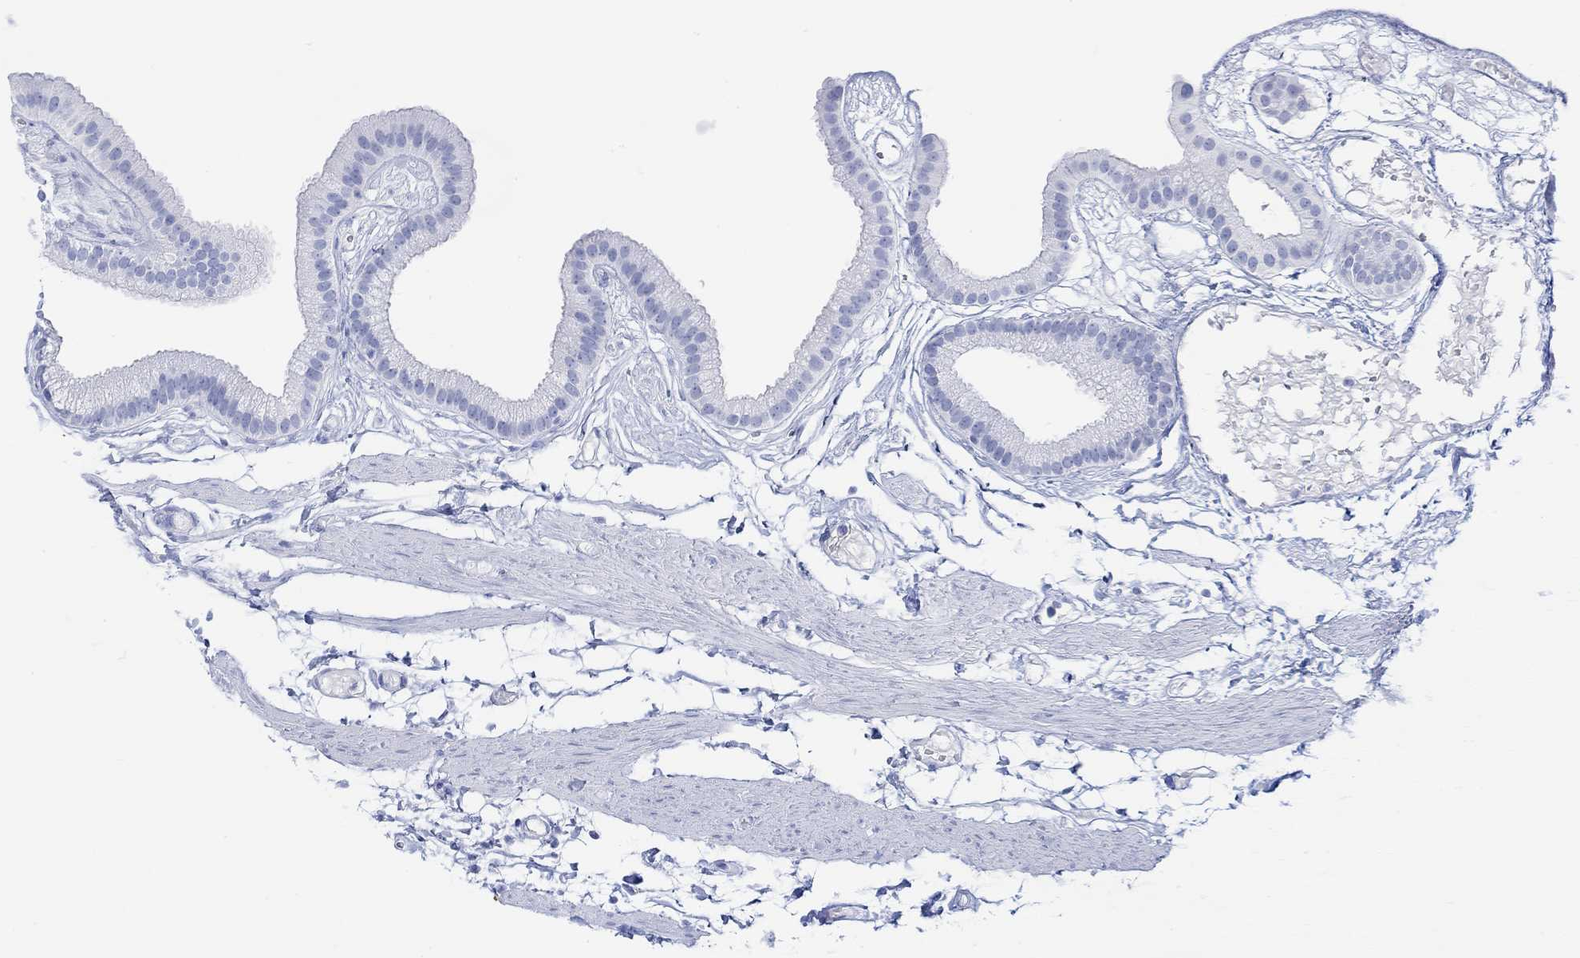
{"staining": {"intensity": "negative", "quantity": "none", "location": "none"}, "tissue": "gallbladder", "cell_type": "Glandular cells", "image_type": "normal", "snomed": [{"axis": "morphology", "description": "Normal tissue, NOS"}, {"axis": "topography", "description": "Gallbladder"}], "caption": "This is a photomicrograph of immunohistochemistry (IHC) staining of unremarkable gallbladder, which shows no staining in glandular cells.", "gene": "TPPP3", "patient": {"sex": "female", "age": 45}}